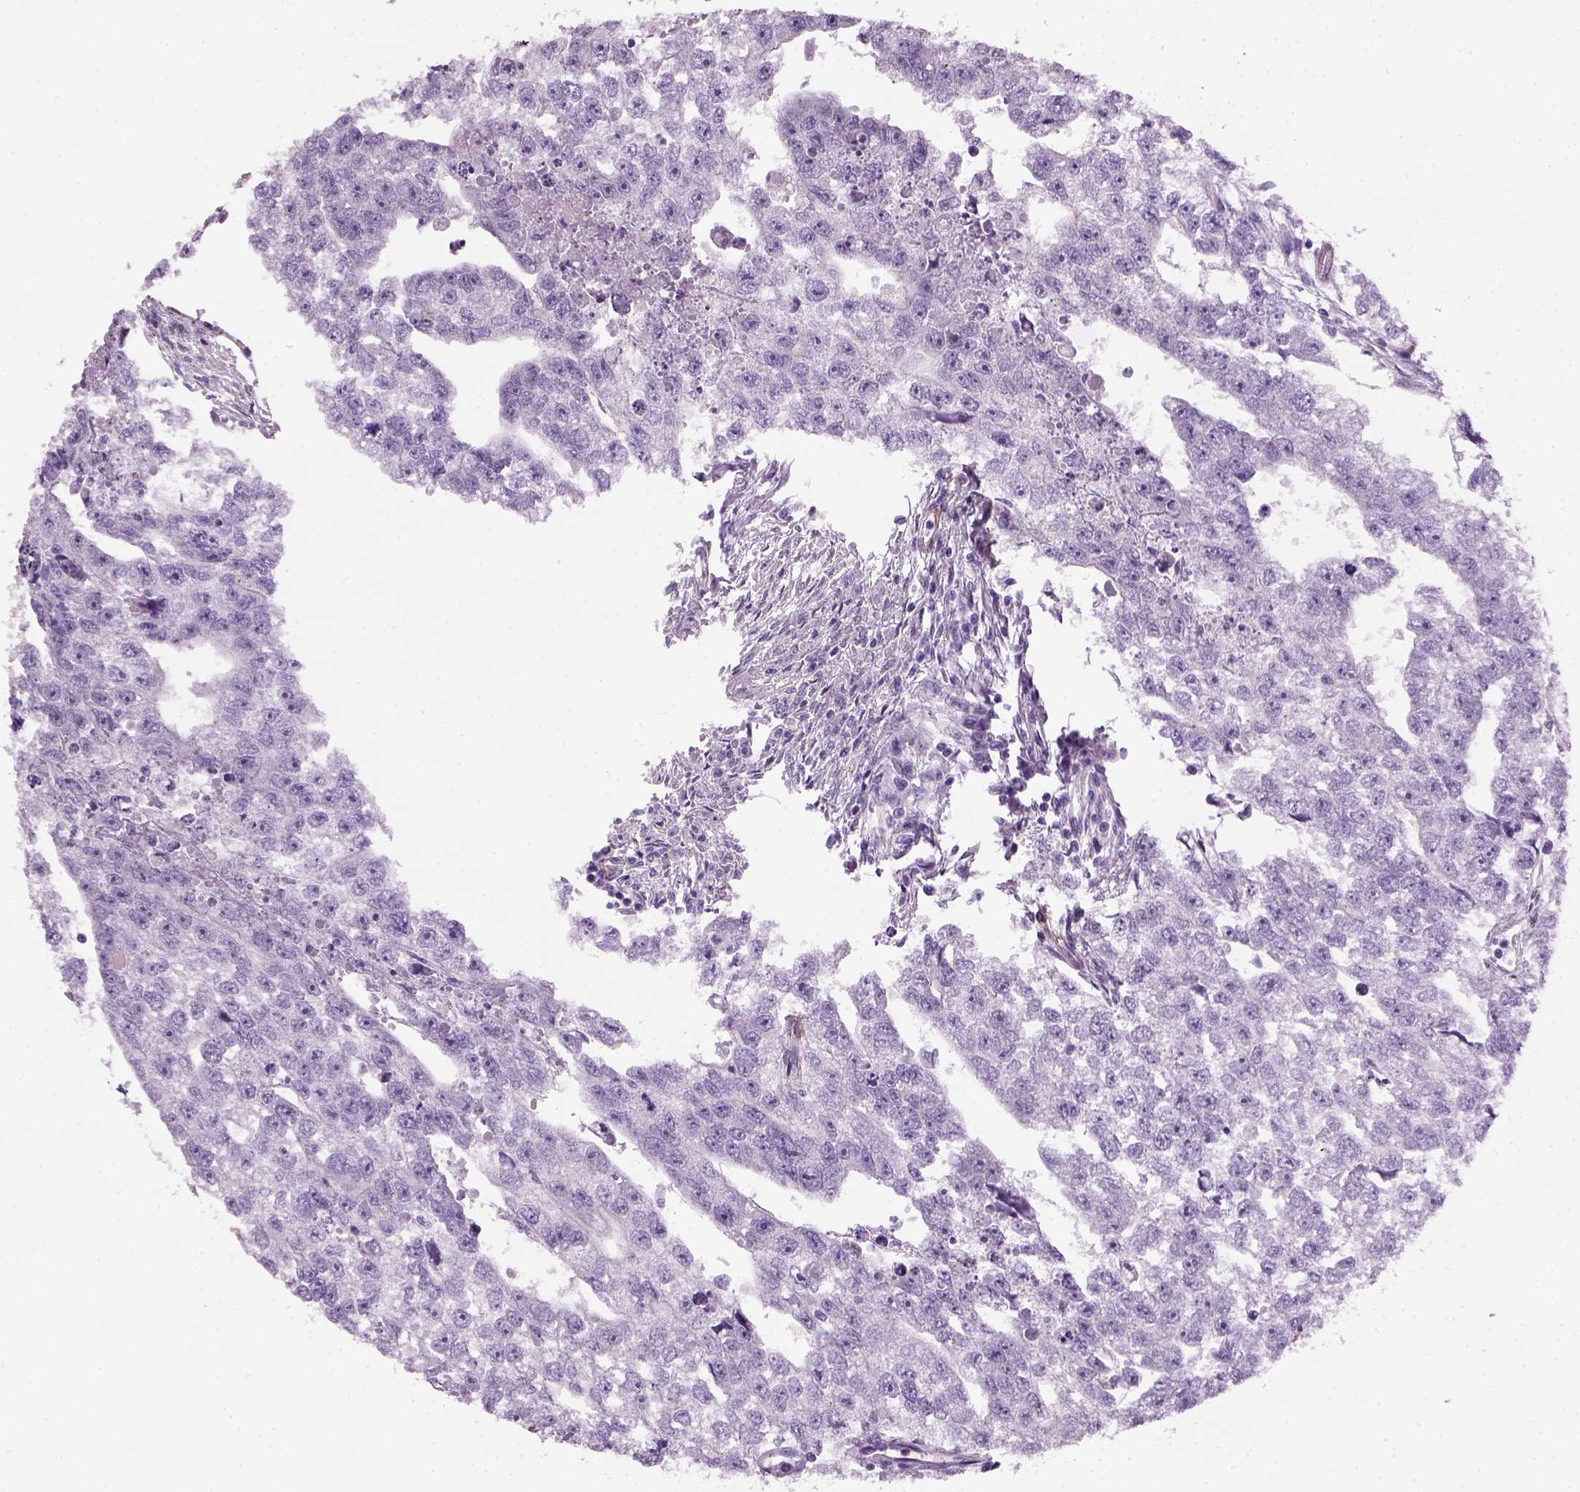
{"staining": {"intensity": "negative", "quantity": "none", "location": "none"}, "tissue": "testis cancer", "cell_type": "Tumor cells", "image_type": "cancer", "snomed": [{"axis": "morphology", "description": "Carcinoma, Embryonal, NOS"}, {"axis": "morphology", "description": "Teratoma, malignant, NOS"}, {"axis": "topography", "description": "Testis"}], "caption": "IHC of testis cancer exhibits no staining in tumor cells. The staining was performed using DAB (3,3'-diaminobenzidine) to visualize the protein expression in brown, while the nuclei were stained in blue with hematoxylin (Magnification: 20x).", "gene": "FAM161A", "patient": {"sex": "male", "age": 44}}